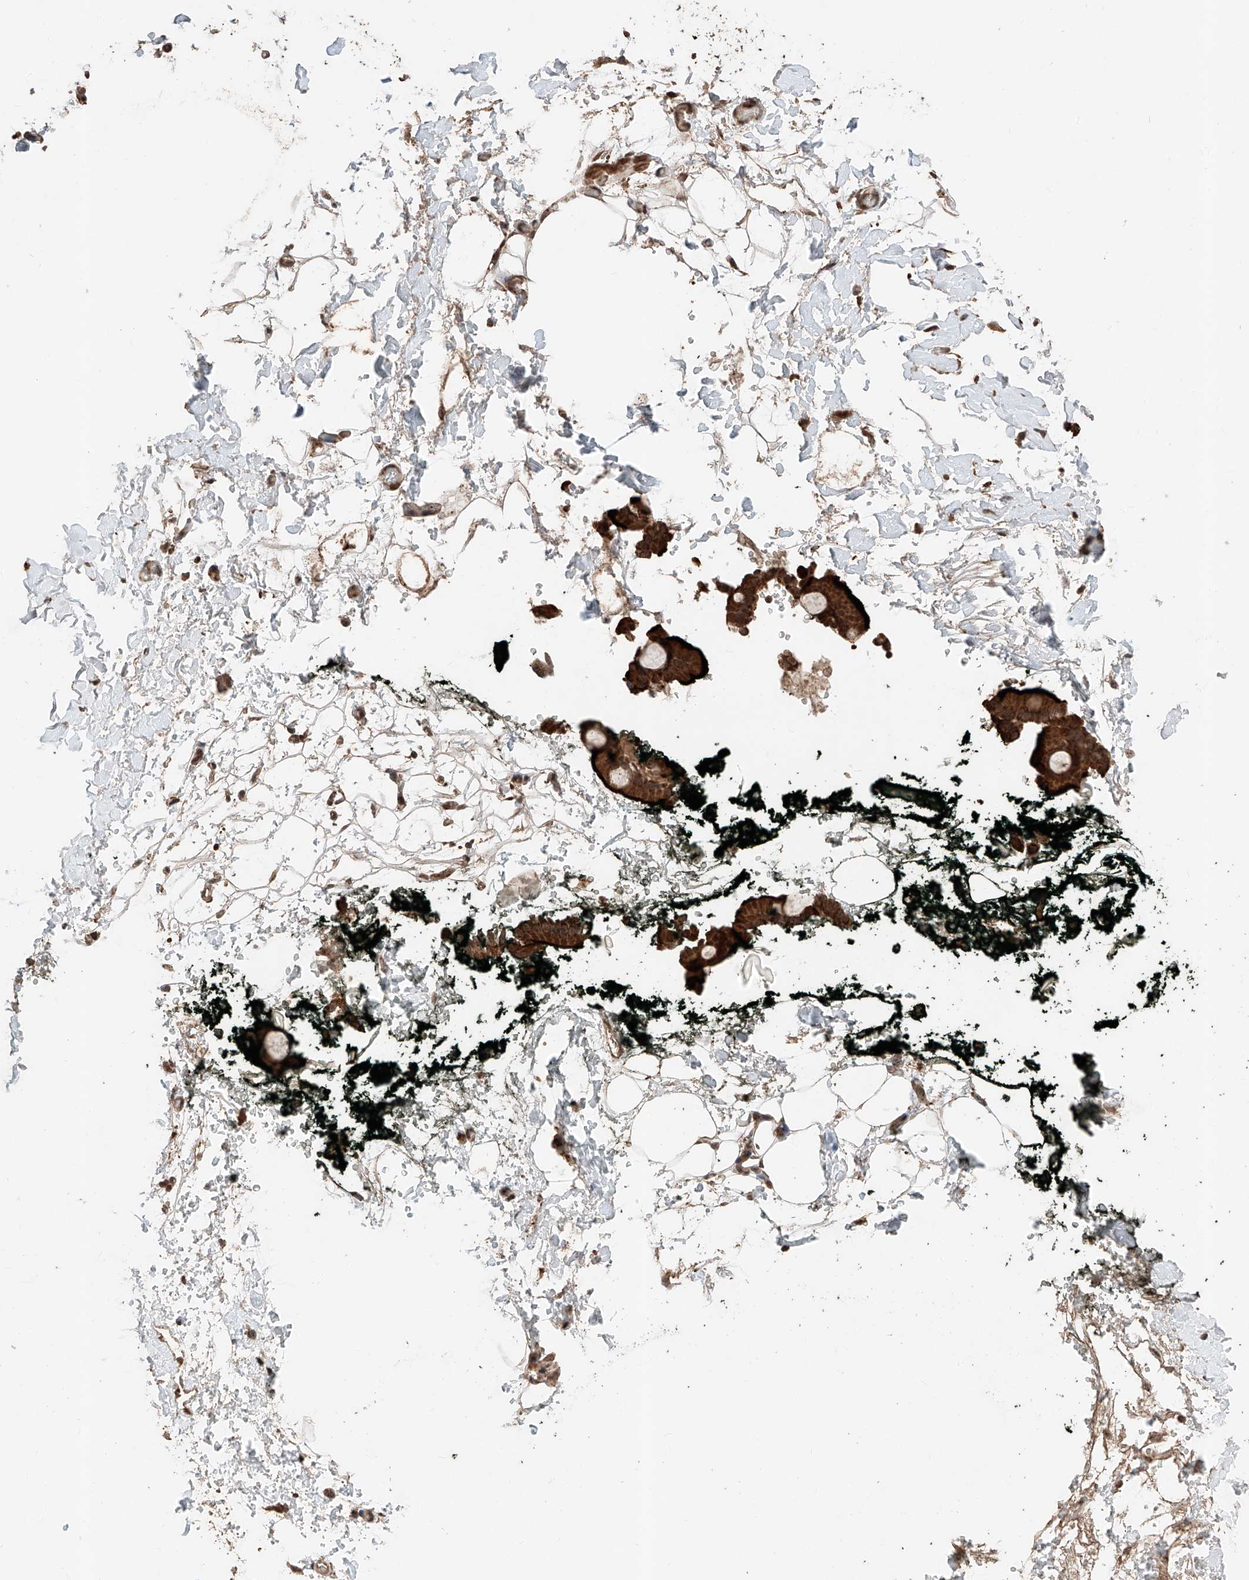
{"staining": {"intensity": "moderate", "quantity": ">75%", "location": "cytoplasmic/membranous"}, "tissue": "adipose tissue", "cell_type": "Adipocytes", "image_type": "normal", "snomed": [{"axis": "morphology", "description": "Normal tissue, NOS"}, {"axis": "morphology", "description": "Adenocarcinoma, NOS"}, {"axis": "topography", "description": "Pancreas"}, {"axis": "topography", "description": "Peripheral nerve tissue"}], "caption": "IHC (DAB) staining of normal adipose tissue exhibits moderate cytoplasmic/membranous protein positivity in about >75% of adipocytes.", "gene": "ZSCAN29", "patient": {"sex": "male", "age": 59}}